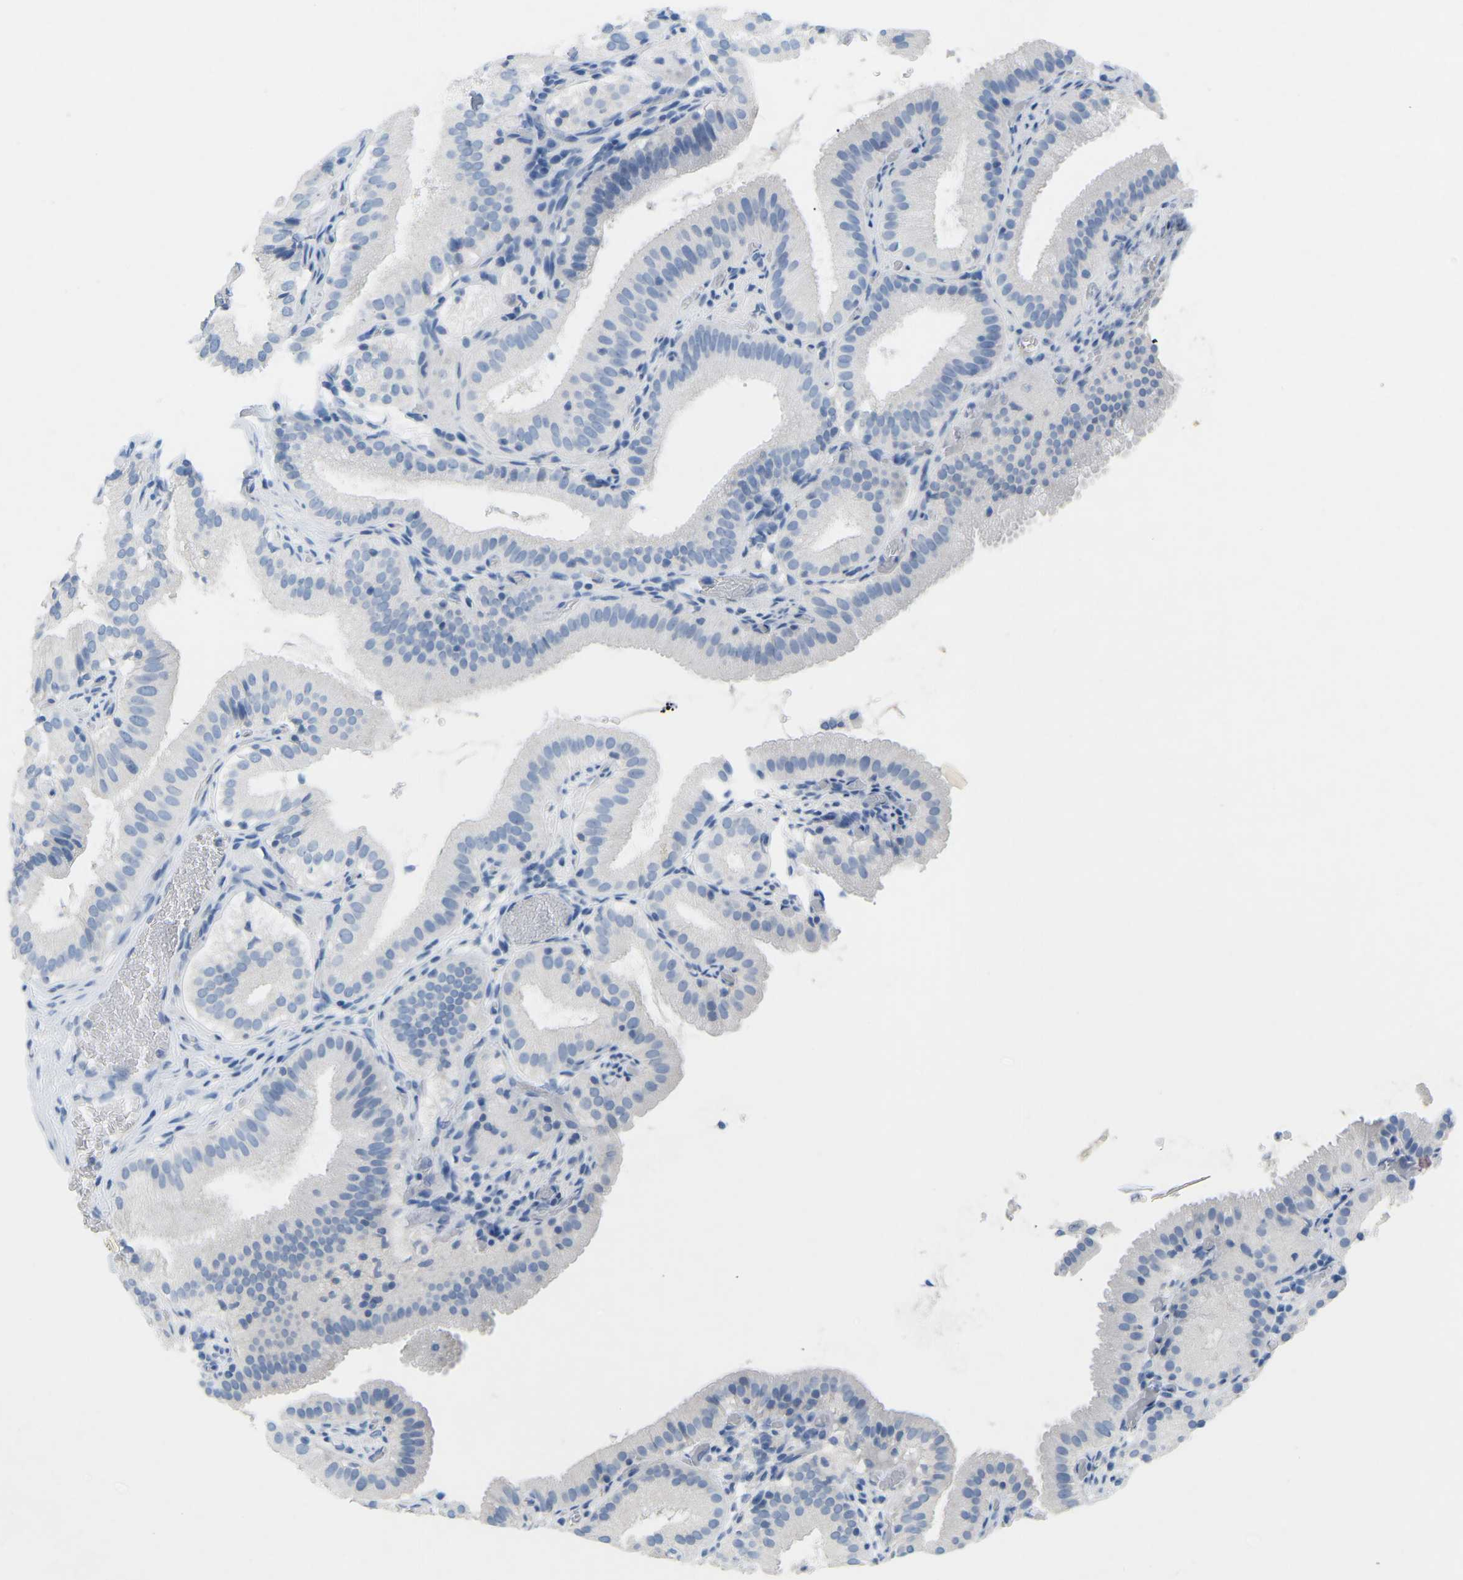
{"staining": {"intensity": "negative", "quantity": "none", "location": "none"}, "tissue": "gallbladder", "cell_type": "Glandular cells", "image_type": "normal", "snomed": [{"axis": "morphology", "description": "Normal tissue, NOS"}, {"axis": "topography", "description": "Gallbladder"}], "caption": "Immunohistochemical staining of normal human gallbladder displays no significant positivity in glandular cells. (DAB (3,3'-diaminobenzidine) immunohistochemistry (IHC) with hematoxylin counter stain).", "gene": "HBG2", "patient": {"sex": "male", "age": 54}}